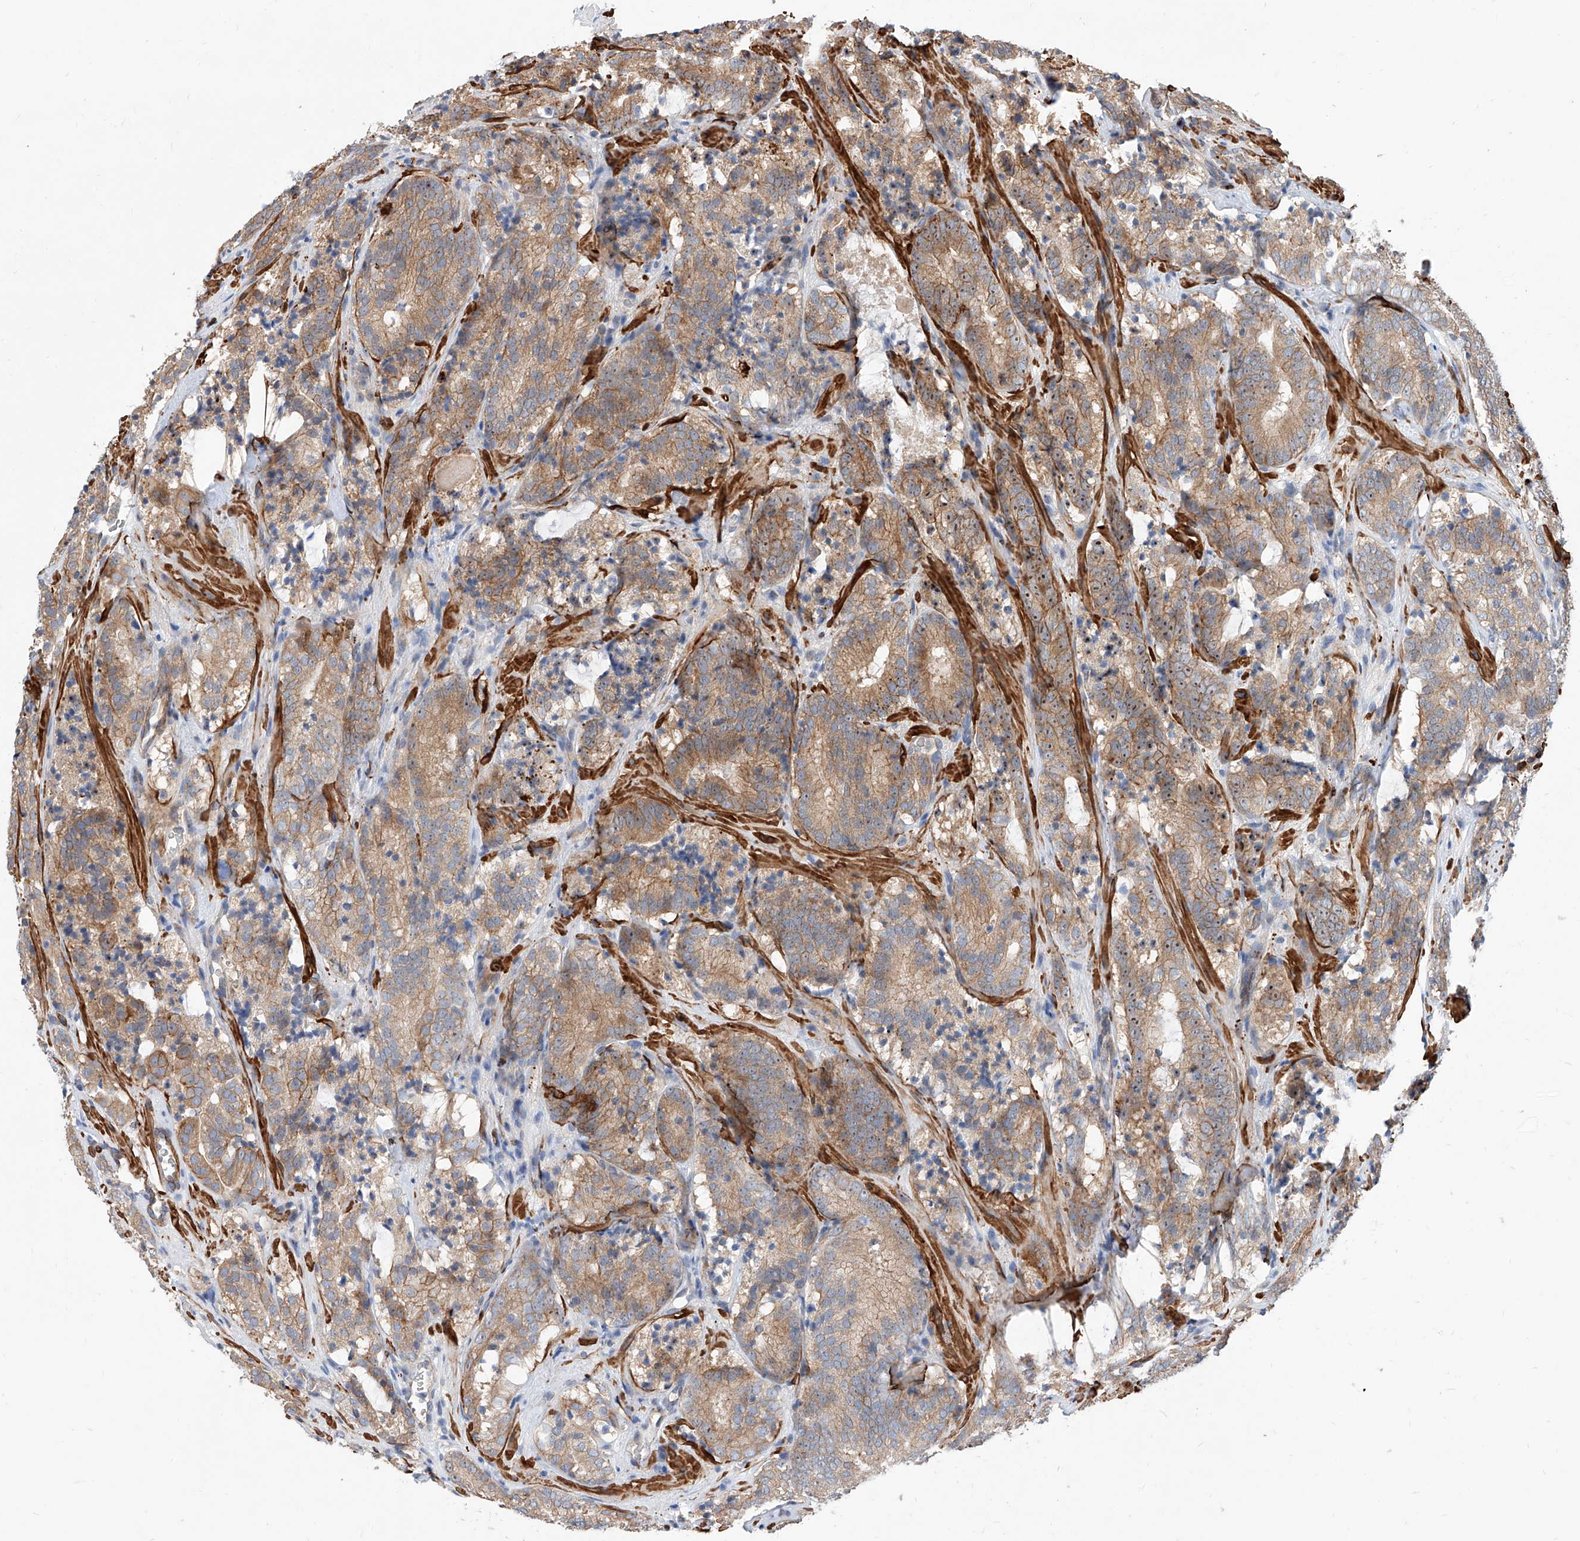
{"staining": {"intensity": "moderate", "quantity": ">75%", "location": "cytoplasmic/membranous"}, "tissue": "prostate cancer", "cell_type": "Tumor cells", "image_type": "cancer", "snomed": [{"axis": "morphology", "description": "Adenocarcinoma, High grade"}, {"axis": "topography", "description": "Prostate"}], "caption": "Immunohistochemistry (IHC) histopathology image of prostate adenocarcinoma (high-grade) stained for a protein (brown), which reveals medium levels of moderate cytoplasmic/membranous positivity in about >75% of tumor cells.", "gene": "MAGEE2", "patient": {"sex": "male", "age": 57}}